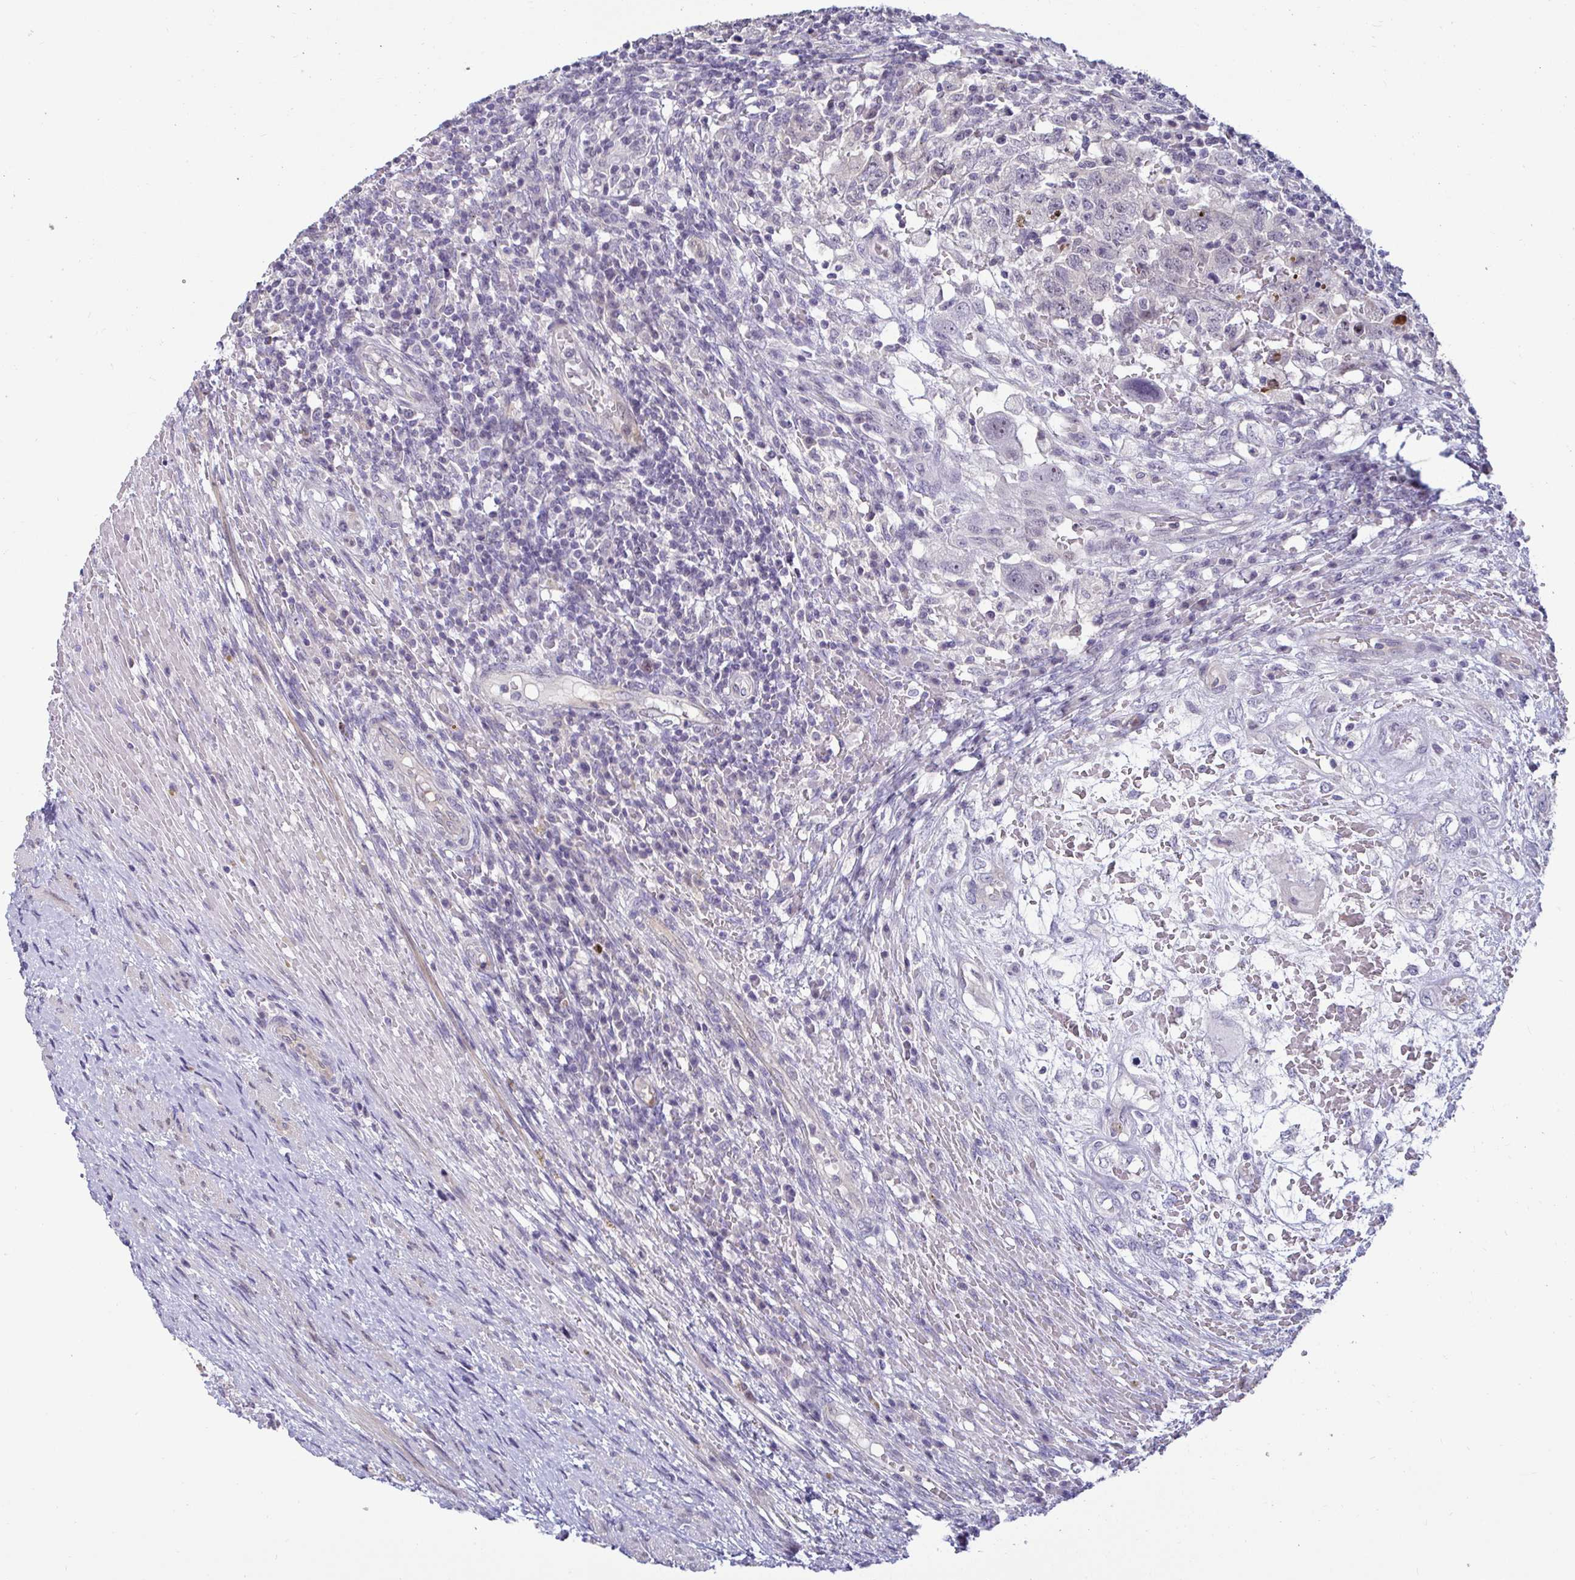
{"staining": {"intensity": "negative", "quantity": "none", "location": "none"}, "tissue": "testis cancer", "cell_type": "Tumor cells", "image_type": "cancer", "snomed": [{"axis": "morphology", "description": "Carcinoma, Embryonal, NOS"}, {"axis": "topography", "description": "Testis"}], "caption": "This histopathology image is of testis cancer stained with IHC to label a protein in brown with the nuclei are counter-stained blue. There is no positivity in tumor cells.", "gene": "GSTM1", "patient": {"sex": "male", "age": 26}}